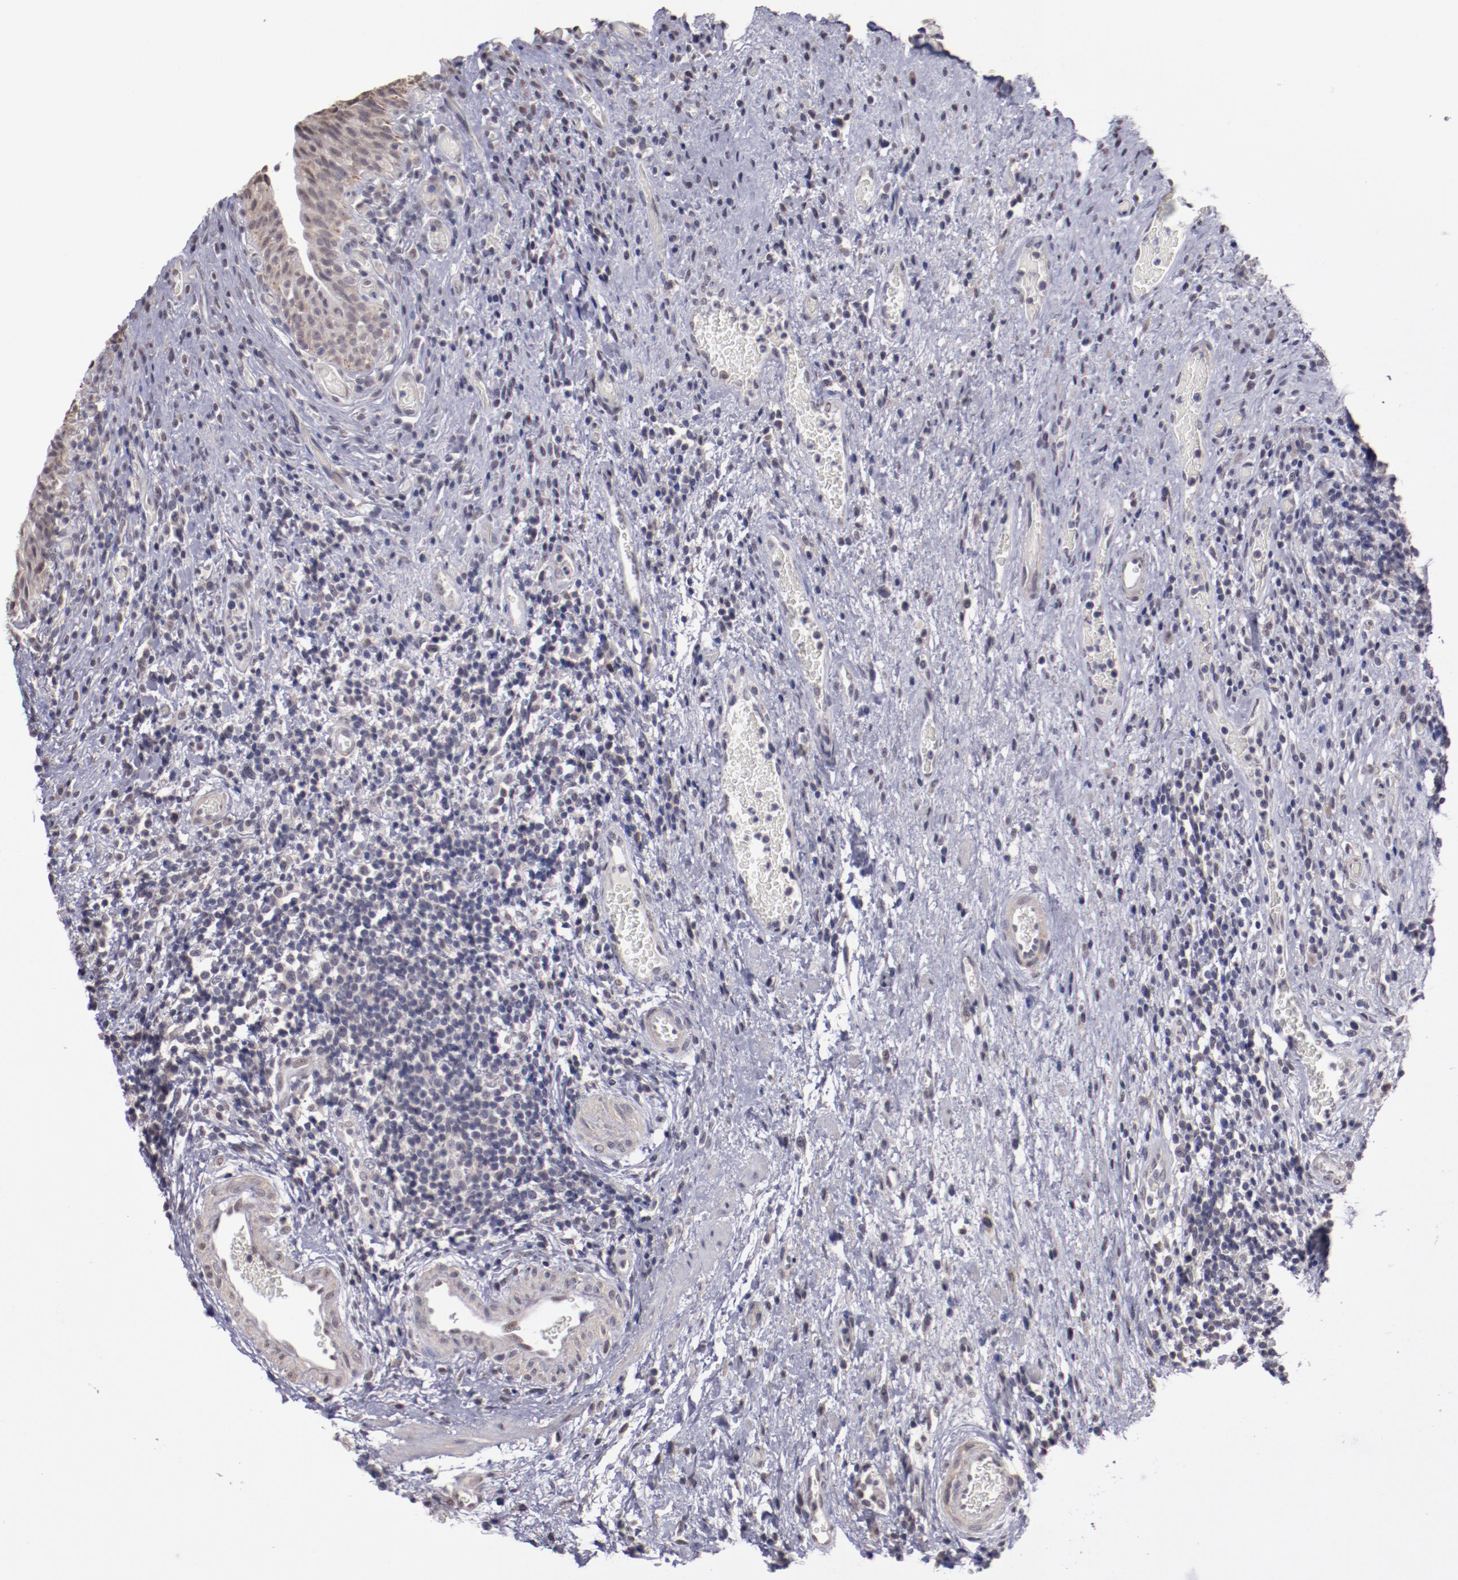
{"staining": {"intensity": "weak", "quantity": ">75%", "location": "cytoplasmic/membranous"}, "tissue": "urinary bladder", "cell_type": "Urothelial cells", "image_type": "normal", "snomed": [{"axis": "morphology", "description": "Normal tissue, NOS"}, {"axis": "morphology", "description": "Urothelial carcinoma, High grade"}, {"axis": "topography", "description": "Urinary bladder"}], "caption": "Immunohistochemical staining of normal urinary bladder reveals weak cytoplasmic/membranous protein staining in approximately >75% of urothelial cells.", "gene": "NRXN3", "patient": {"sex": "male", "age": 51}}